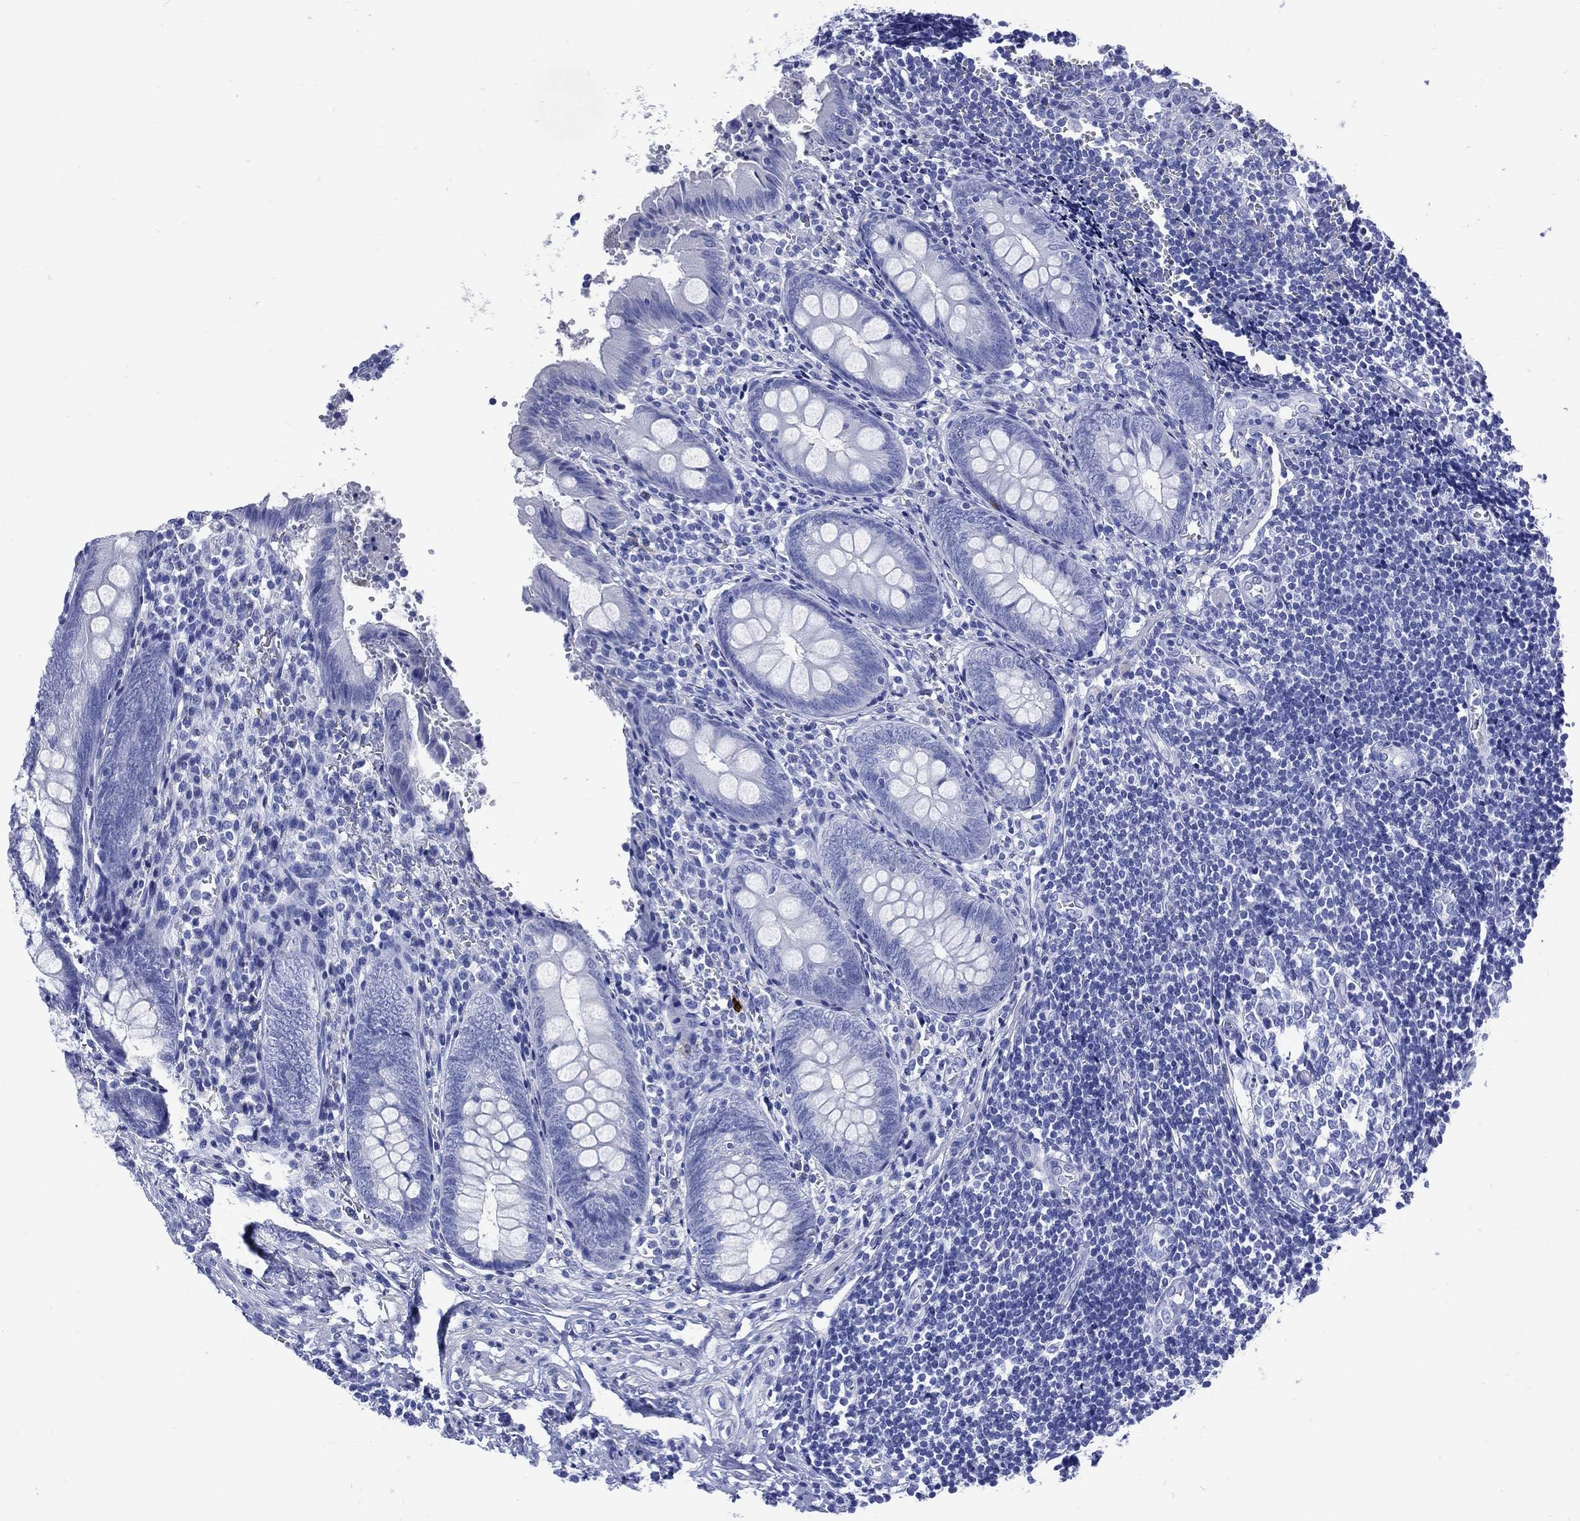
{"staining": {"intensity": "negative", "quantity": "none", "location": "none"}, "tissue": "appendix", "cell_type": "Glandular cells", "image_type": "normal", "snomed": [{"axis": "morphology", "description": "Normal tissue, NOS"}, {"axis": "topography", "description": "Appendix"}], "caption": "Histopathology image shows no significant protein positivity in glandular cells of unremarkable appendix.", "gene": "SHCBP1L", "patient": {"sex": "female", "age": 23}}